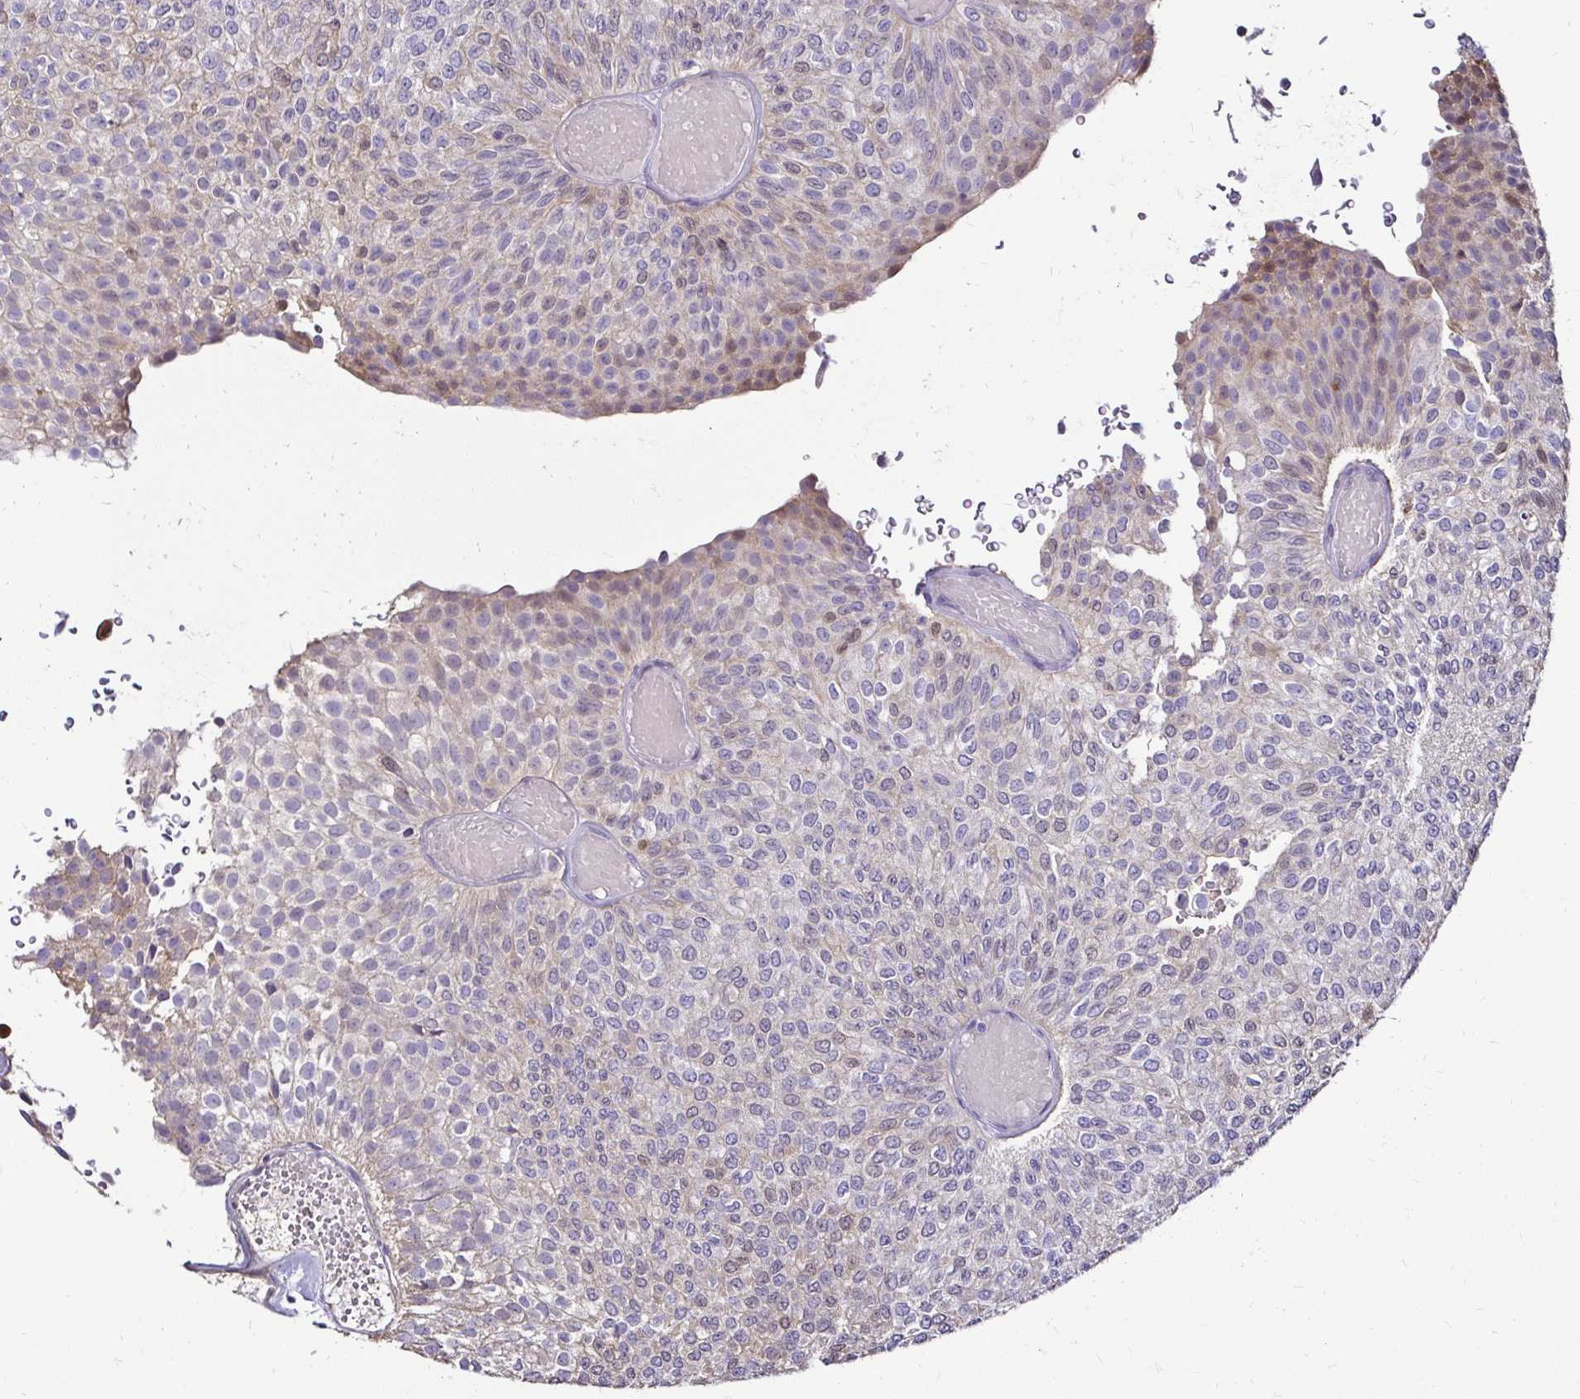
{"staining": {"intensity": "weak", "quantity": "<25%", "location": "cytoplasmic/membranous,nuclear"}, "tissue": "urothelial cancer", "cell_type": "Tumor cells", "image_type": "cancer", "snomed": [{"axis": "morphology", "description": "Urothelial carcinoma, Low grade"}, {"axis": "topography", "description": "Urinary bladder"}], "caption": "Immunohistochemistry (IHC) image of neoplastic tissue: human urothelial cancer stained with DAB shows no significant protein positivity in tumor cells.", "gene": "ZFP1", "patient": {"sex": "male", "age": 78}}